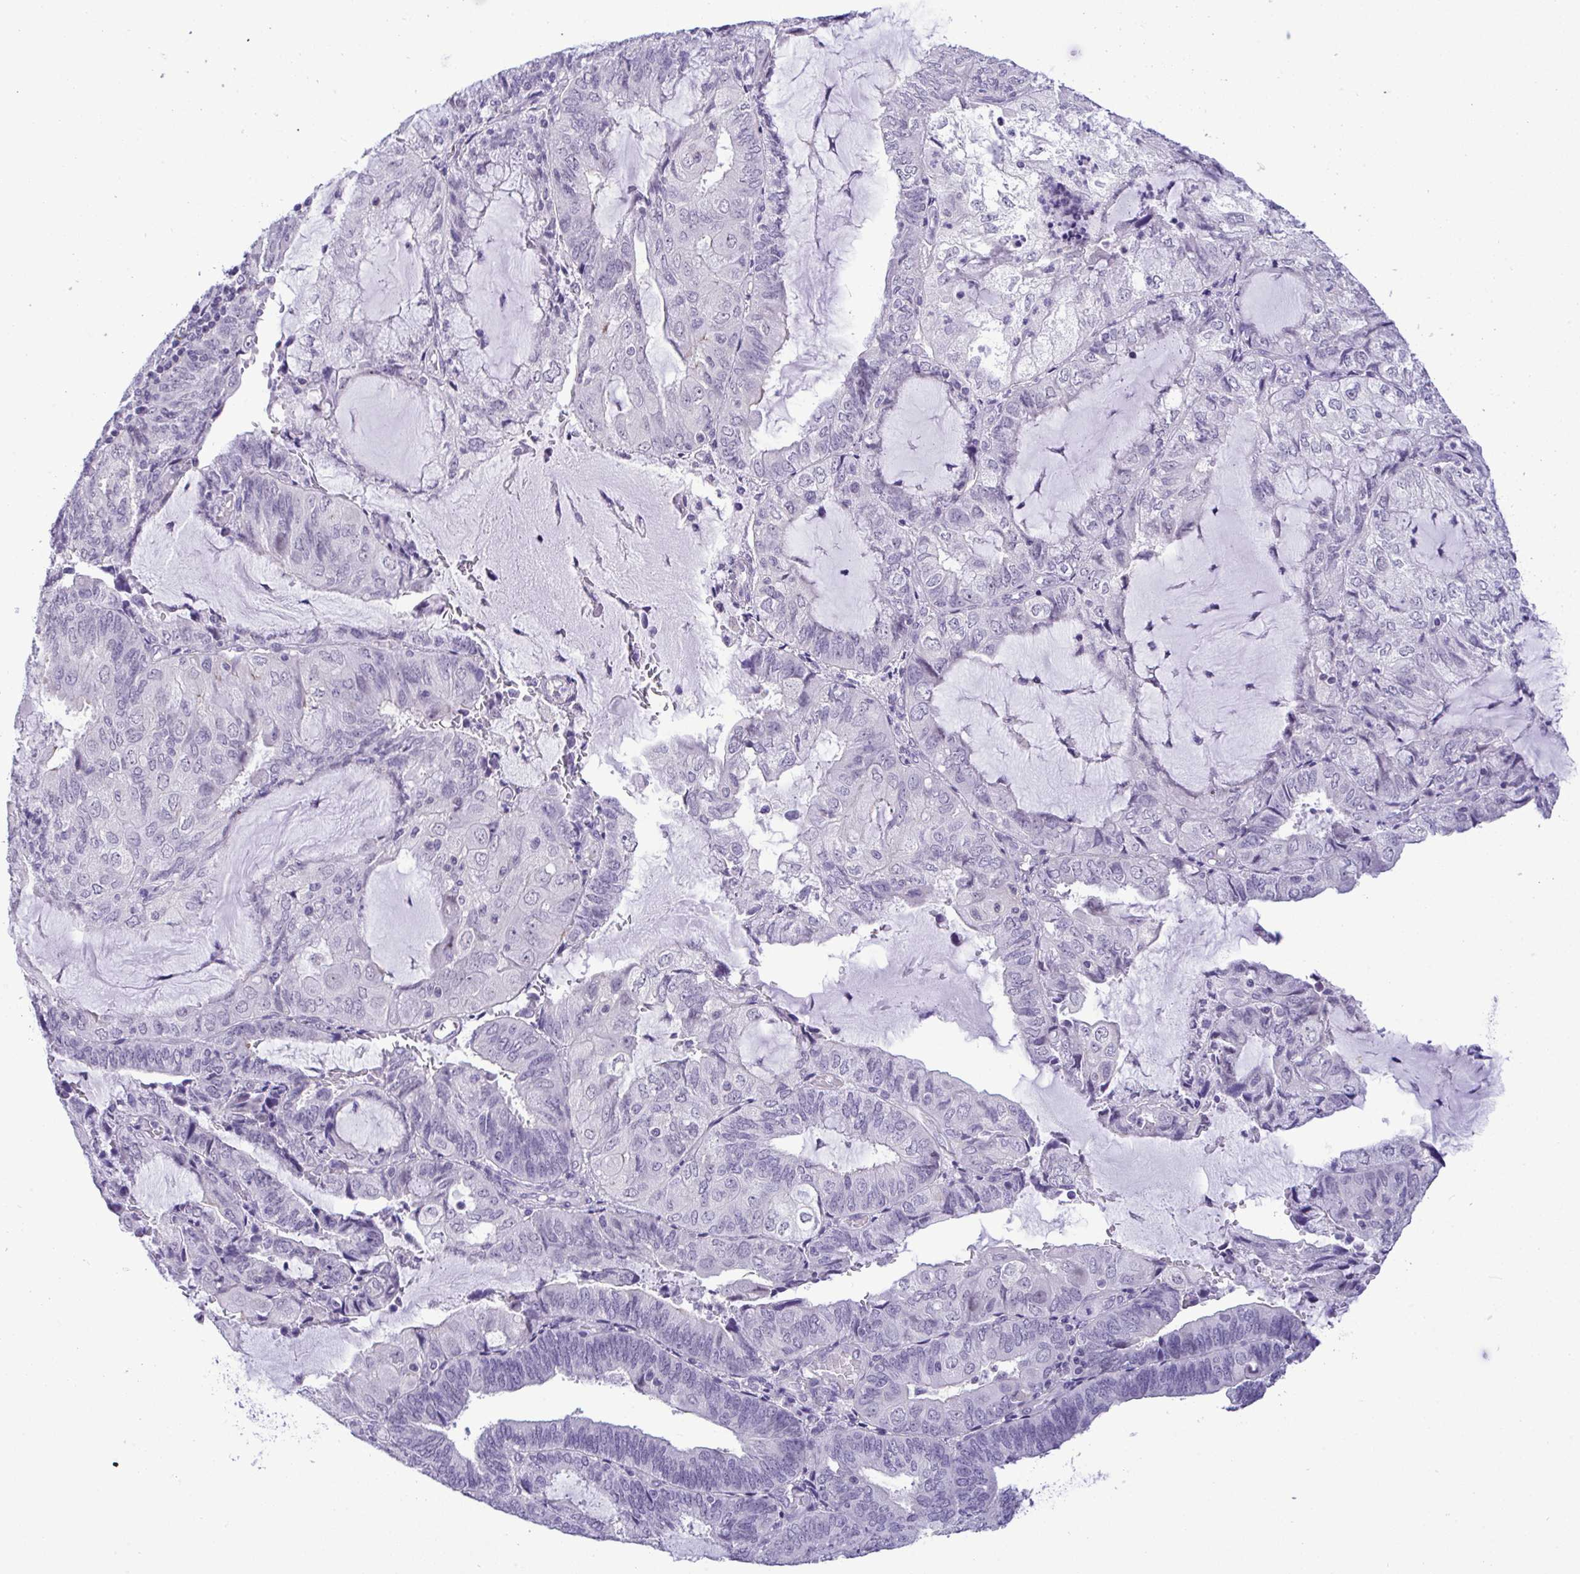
{"staining": {"intensity": "negative", "quantity": "none", "location": "none"}, "tissue": "endometrial cancer", "cell_type": "Tumor cells", "image_type": "cancer", "snomed": [{"axis": "morphology", "description": "Adenocarcinoma, NOS"}, {"axis": "topography", "description": "Endometrium"}], "caption": "Immunohistochemistry (IHC) of endometrial cancer reveals no staining in tumor cells.", "gene": "YBX2", "patient": {"sex": "female", "age": 81}}